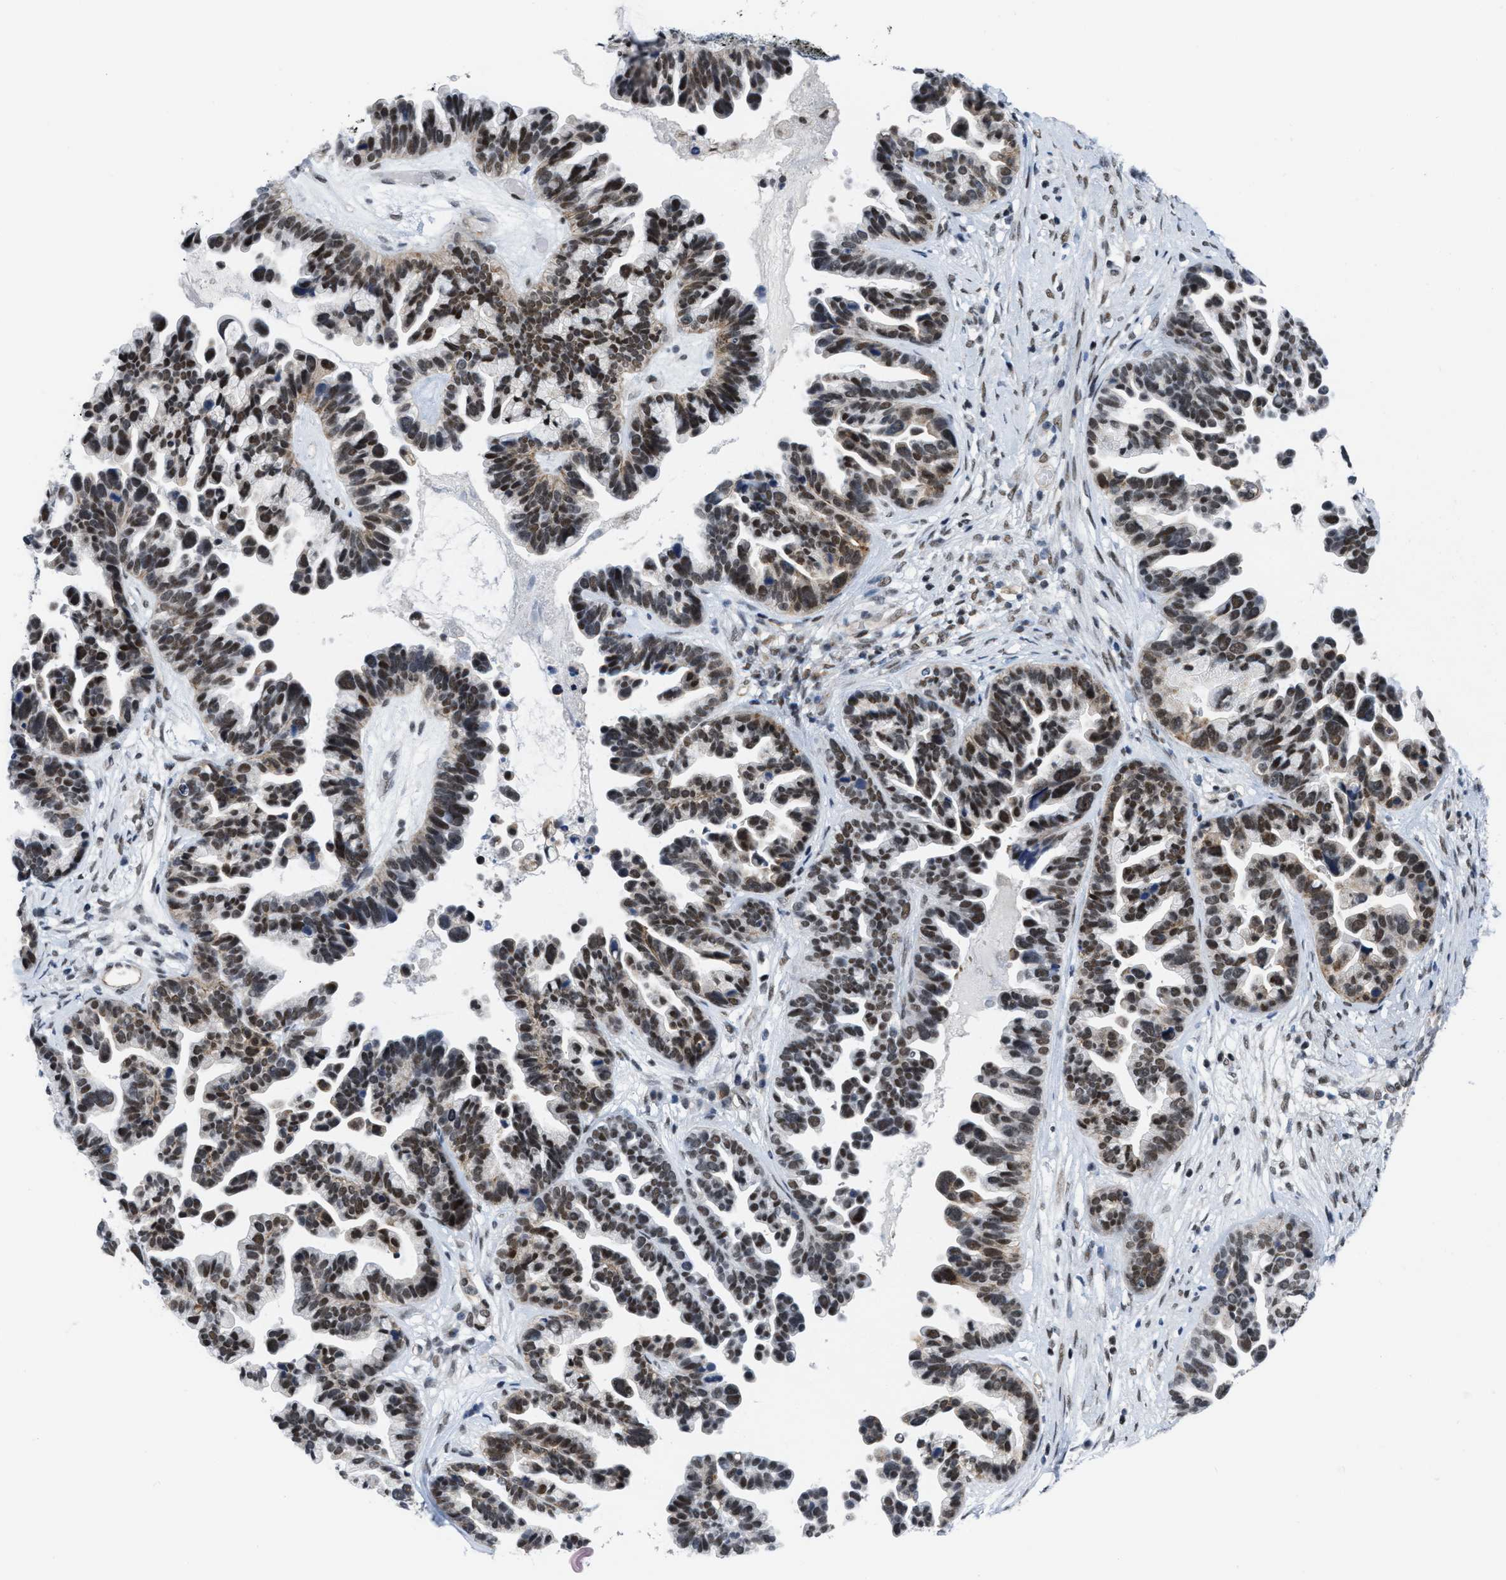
{"staining": {"intensity": "moderate", "quantity": ">75%", "location": "nuclear"}, "tissue": "ovarian cancer", "cell_type": "Tumor cells", "image_type": "cancer", "snomed": [{"axis": "morphology", "description": "Cystadenocarcinoma, serous, NOS"}, {"axis": "topography", "description": "Ovary"}], "caption": "IHC image of neoplastic tissue: human ovarian cancer stained using immunohistochemistry shows medium levels of moderate protein expression localized specifically in the nuclear of tumor cells, appearing as a nuclear brown color.", "gene": "MIER1", "patient": {"sex": "female", "age": 56}}